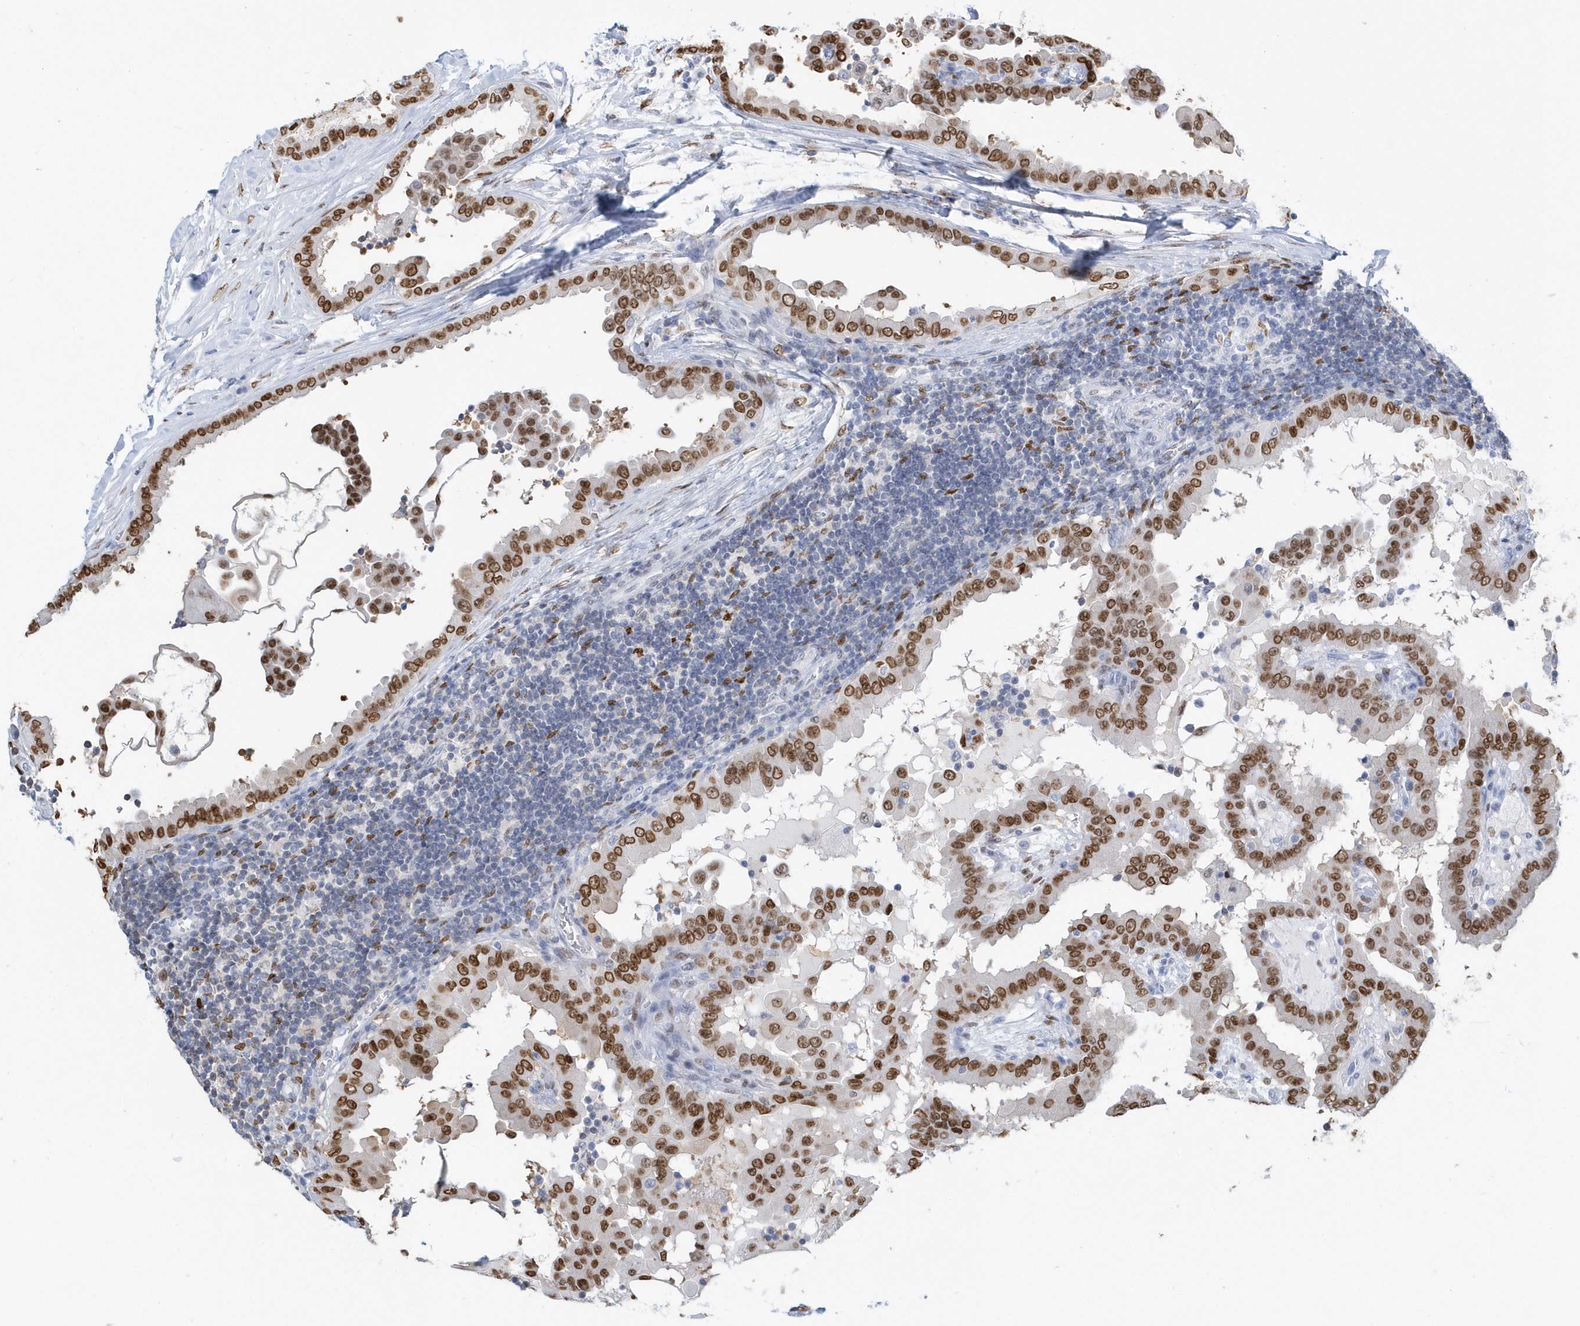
{"staining": {"intensity": "moderate", "quantity": ">75%", "location": "nuclear"}, "tissue": "thyroid cancer", "cell_type": "Tumor cells", "image_type": "cancer", "snomed": [{"axis": "morphology", "description": "Papillary adenocarcinoma, NOS"}, {"axis": "topography", "description": "Thyroid gland"}], "caption": "Immunohistochemistry (IHC) (DAB (3,3'-diaminobenzidine)) staining of human thyroid cancer demonstrates moderate nuclear protein staining in approximately >75% of tumor cells.", "gene": "MACROH2A2", "patient": {"sex": "male", "age": 33}}